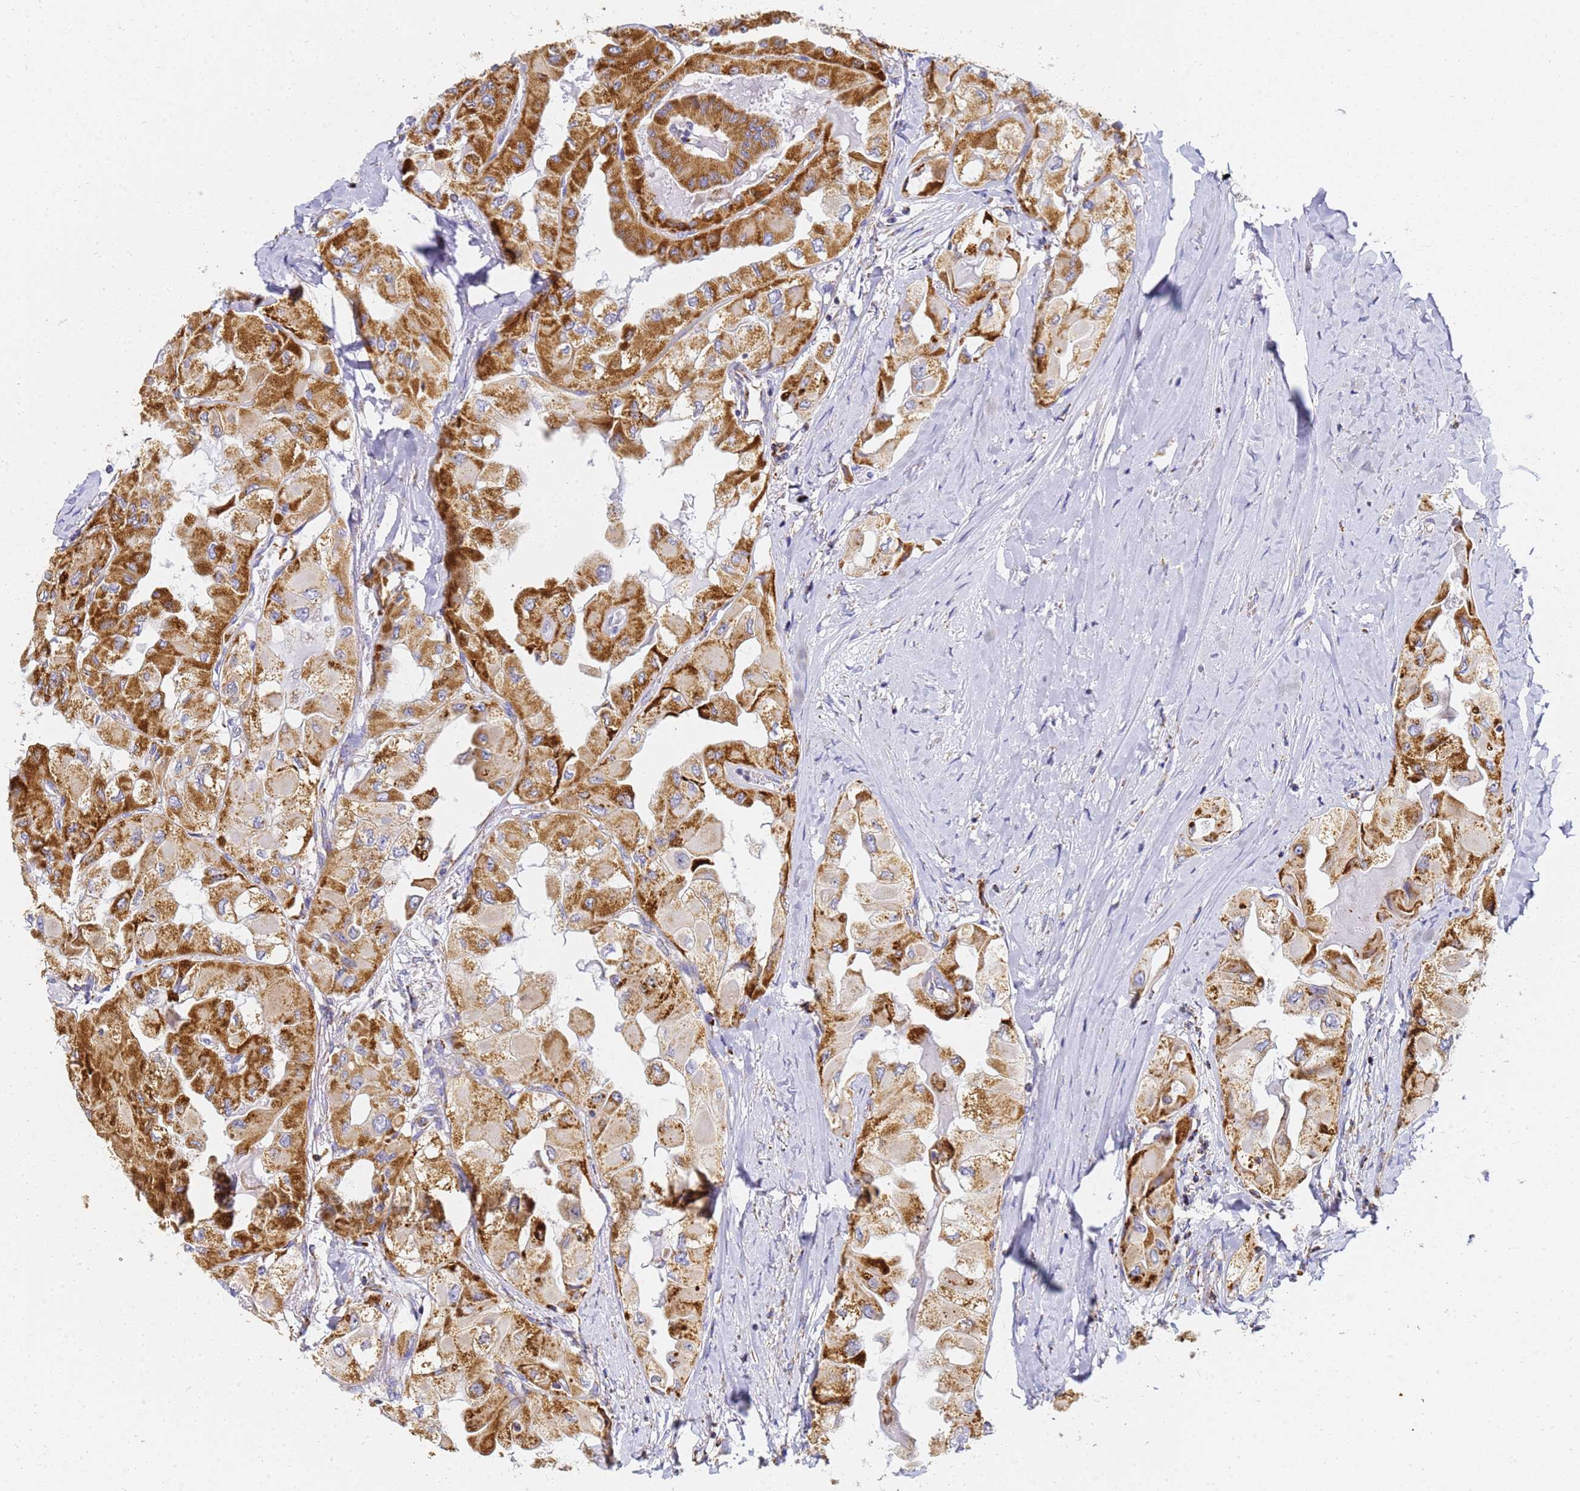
{"staining": {"intensity": "strong", "quantity": ">75%", "location": "cytoplasmic/membranous"}, "tissue": "thyroid cancer", "cell_type": "Tumor cells", "image_type": "cancer", "snomed": [{"axis": "morphology", "description": "Normal tissue, NOS"}, {"axis": "morphology", "description": "Papillary adenocarcinoma, NOS"}, {"axis": "topography", "description": "Thyroid gland"}], "caption": "Immunohistochemistry (IHC) (DAB (3,3'-diaminobenzidine)) staining of thyroid cancer shows strong cytoplasmic/membranous protein staining in about >75% of tumor cells.", "gene": "CNIH4", "patient": {"sex": "female", "age": 59}}